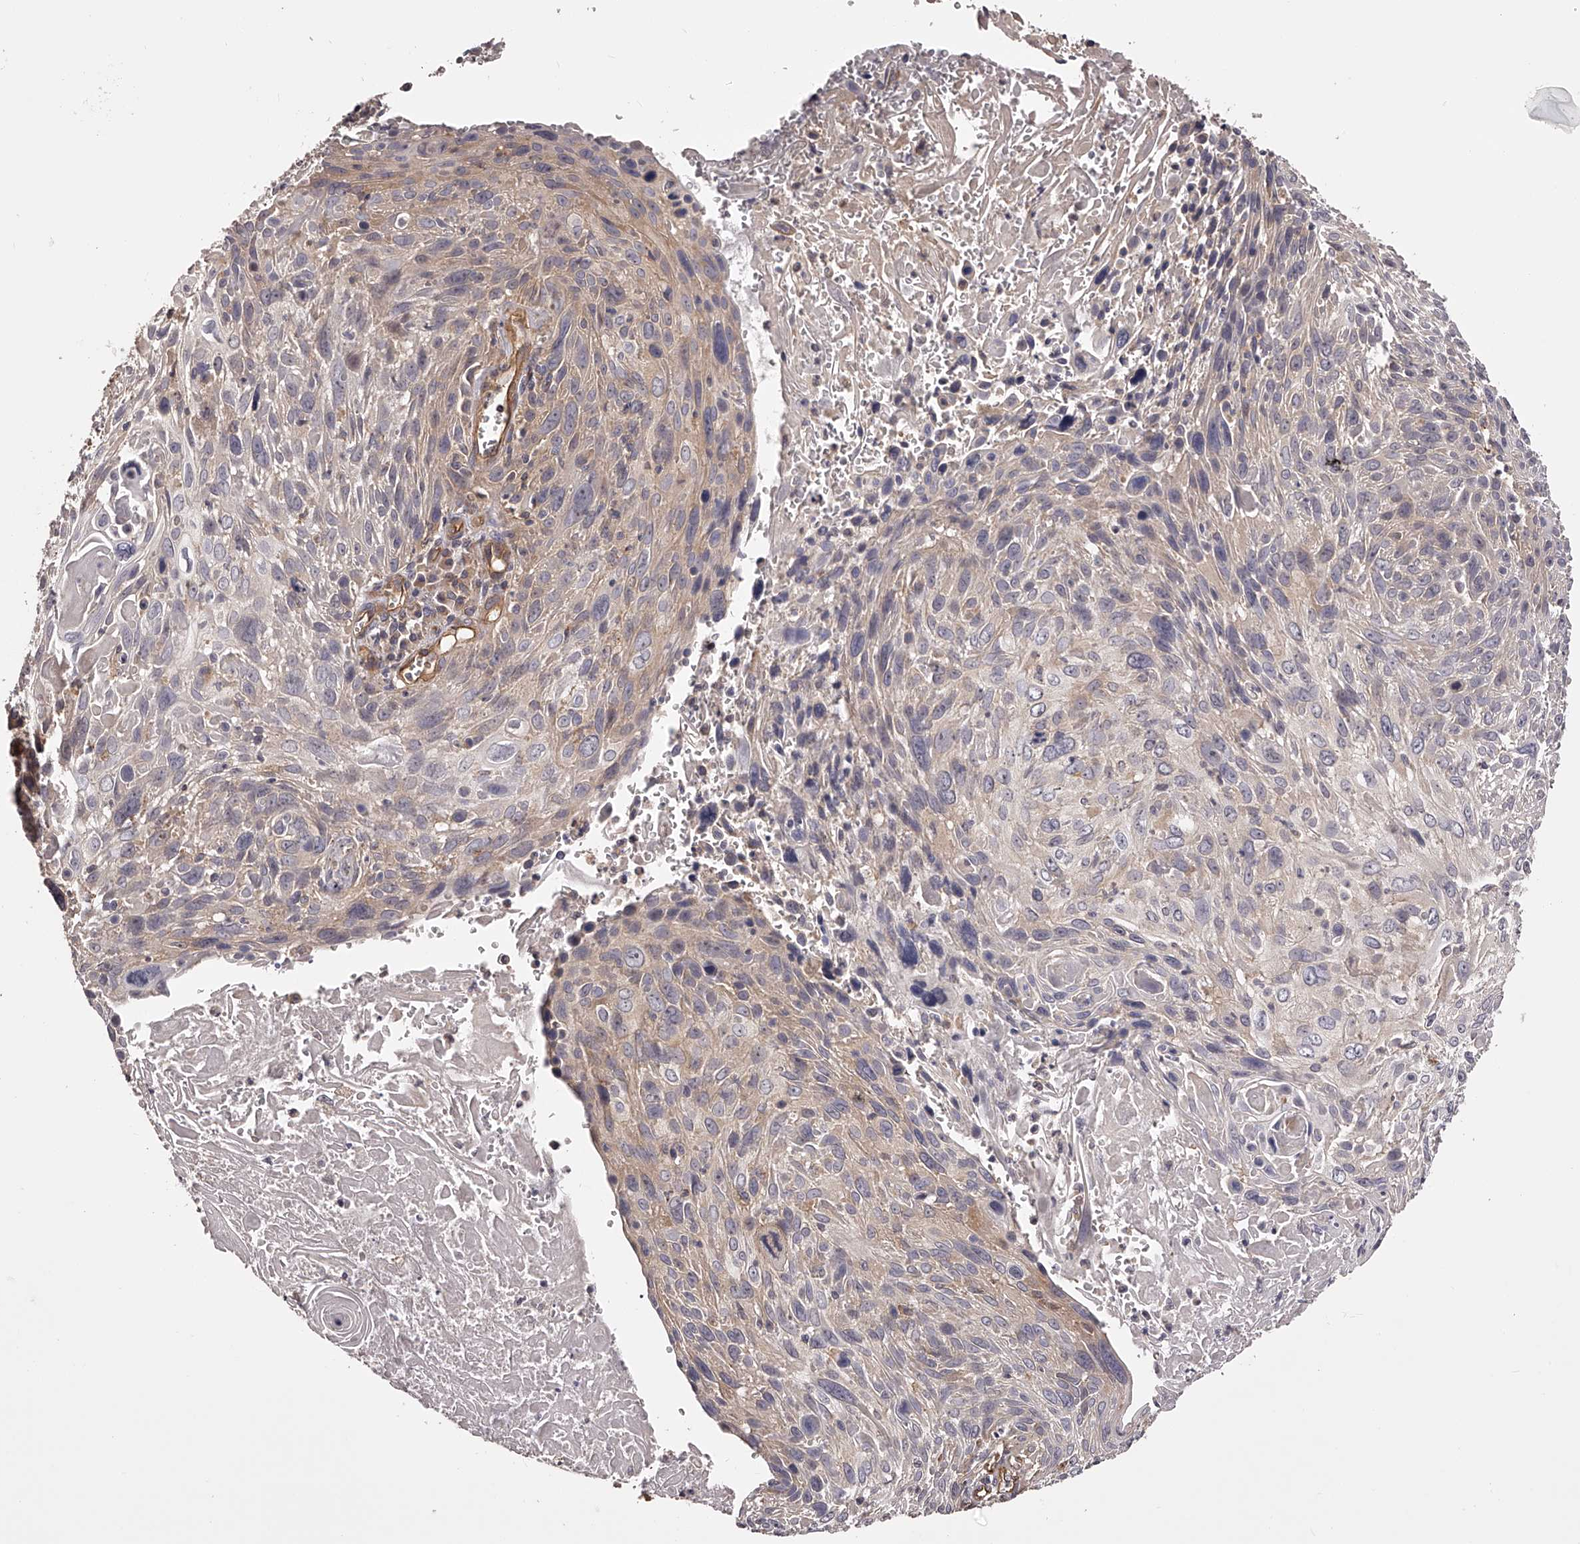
{"staining": {"intensity": "weak", "quantity": "<25%", "location": "cytoplasmic/membranous"}, "tissue": "cervical cancer", "cell_type": "Tumor cells", "image_type": "cancer", "snomed": [{"axis": "morphology", "description": "Squamous cell carcinoma, NOS"}, {"axis": "topography", "description": "Cervix"}], "caption": "A high-resolution photomicrograph shows immunohistochemistry staining of squamous cell carcinoma (cervical), which displays no significant expression in tumor cells.", "gene": "LTV1", "patient": {"sex": "female", "age": 51}}